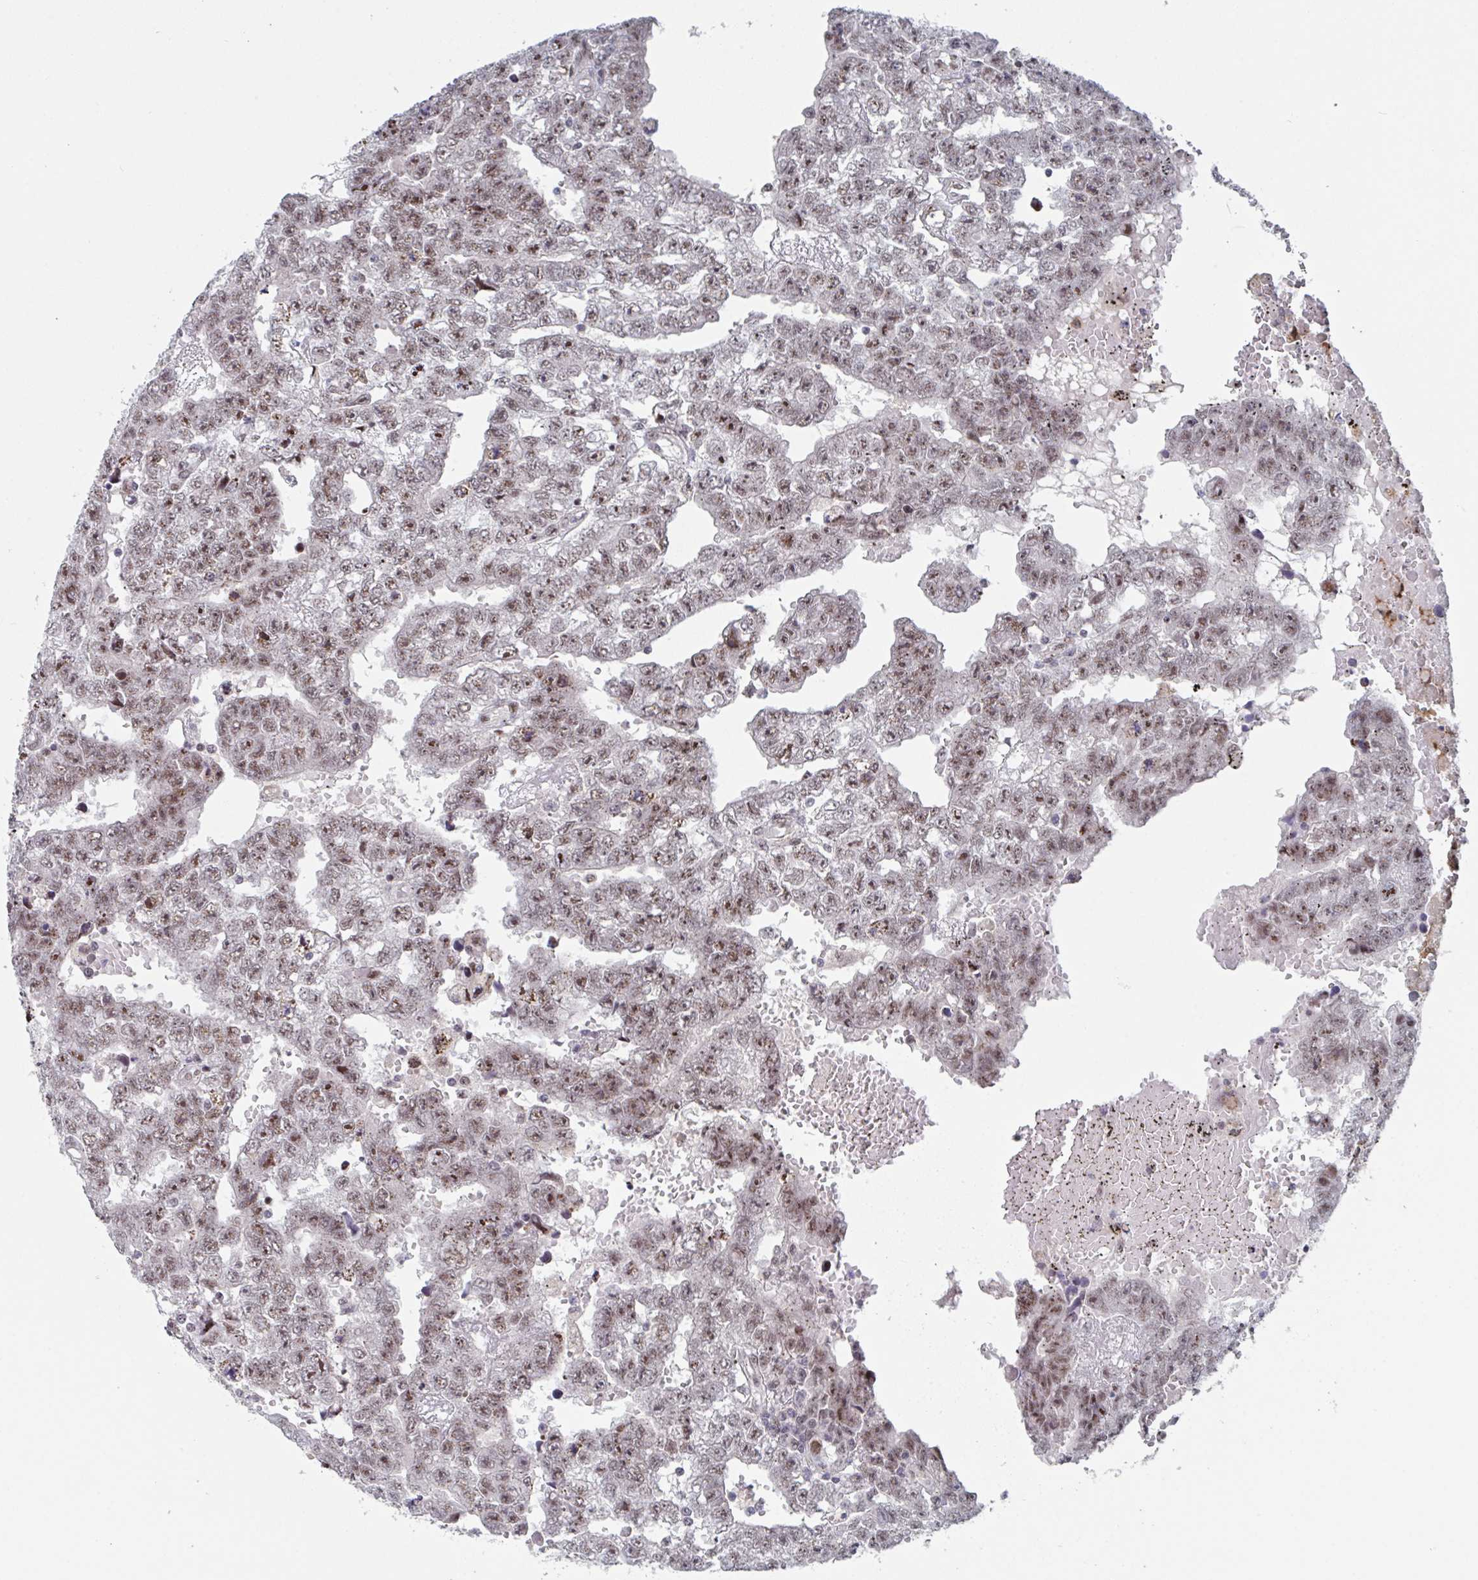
{"staining": {"intensity": "moderate", "quantity": ">75%", "location": "nuclear"}, "tissue": "testis cancer", "cell_type": "Tumor cells", "image_type": "cancer", "snomed": [{"axis": "morphology", "description": "Carcinoma, Embryonal, NOS"}, {"axis": "topography", "description": "Testis"}], "caption": "An image of embryonal carcinoma (testis) stained for a protein displays moderate nuclear brown staining in tumor cells.", "gene": "RNF212", "patient": {"sex": "male", "age": 25}}